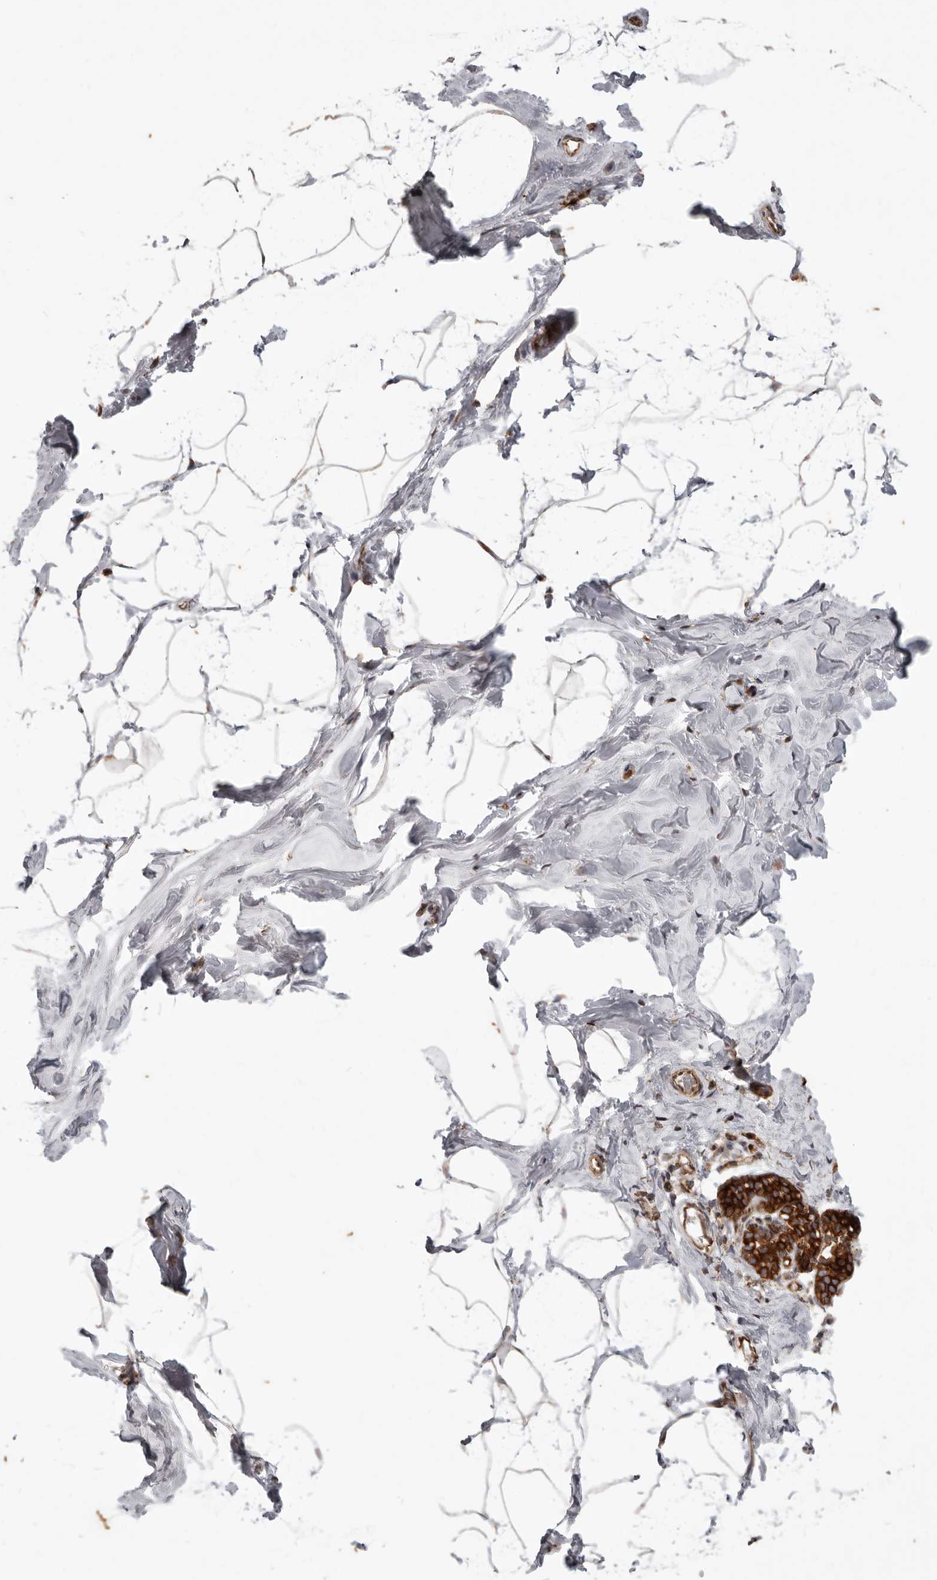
{"staining": {"intensity": "weak", "quantity": ">75%", "location": "cytoplasmic/membranous"}, "tissue": "breast", "cell_type": "Adipocytes", "image_type": "normal", "snomed": [{"axis": "morphology", "description": "Normal tissue, NOS"}, {"axis": "morphology", "description": "Lobular carcinoma"}, {"axis": "topography", "description": "Breast"}], "caption": "IHC micrograph of normal human breast stained for a protein (brown), which demonstrates low levels of weak cytoplasmic/membranous positivity in approximately >75% of adipocytes.", "gene": "MRPS10", "patient": {"sex": "female", "age": 62}}